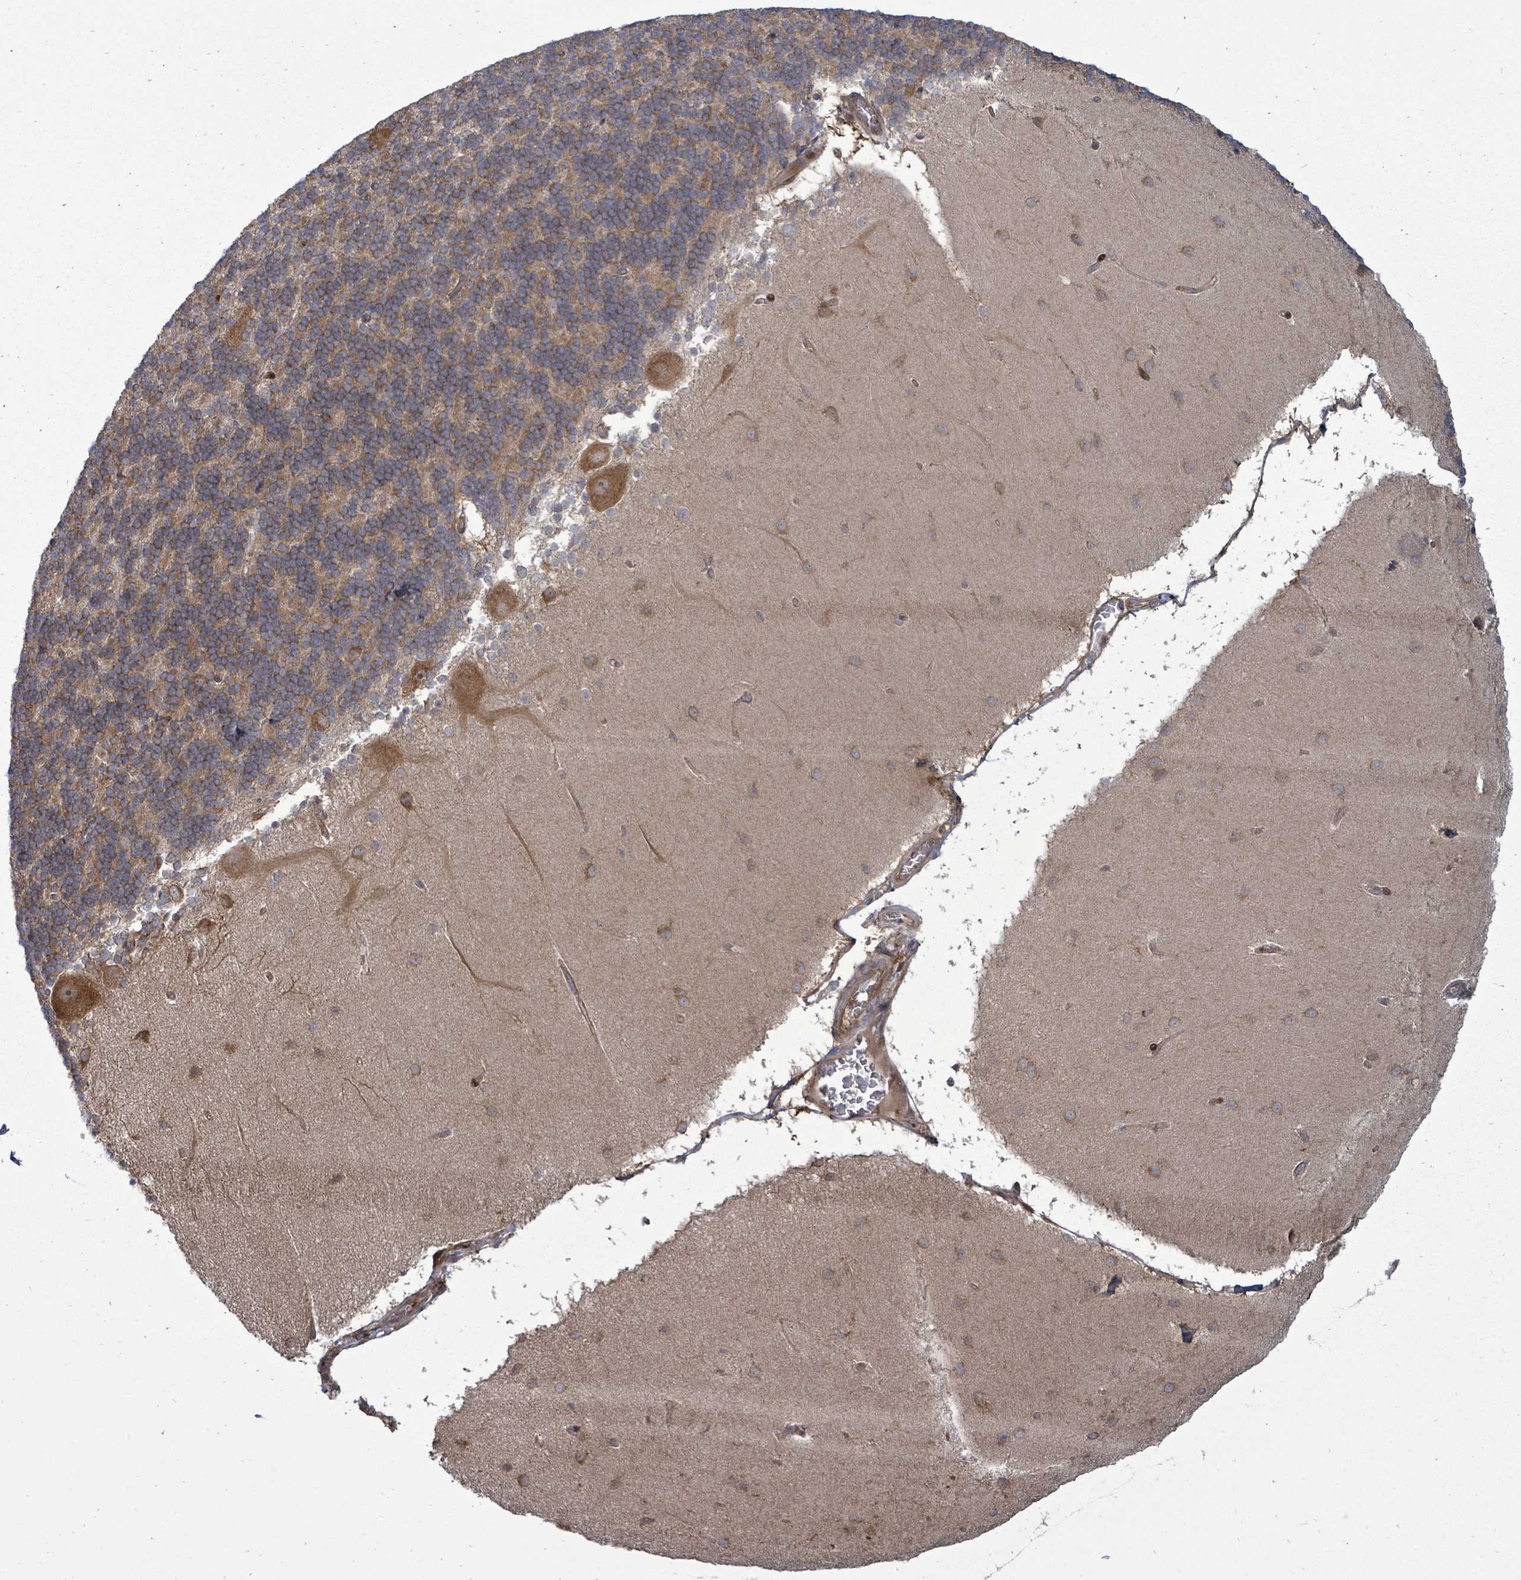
{"staining": {"intensity": "moderate", "quantity": ">75%", "location": "cytoplasmic/membranous"}, "tissue": "cerebellum", "cell_type": "Cells in granular layer", "image_type": "normal", "snomed": [{"axis": "morphology", "description": "Normal tissue, NOS"}, {"axis": "topography", "description": "Cerebellum"}], "caption": "Moderate cytoplasmic/membranous protein positivity is appreciated in approximately >75% of cells in granular layer in cerebellum. (DAB (3,3'-diaminobenzidine) IHC, brown staining for protein, blue staining for nuclei).", "gene": "EIF3CL", "patient": {"sex": "female", "age": 54}}